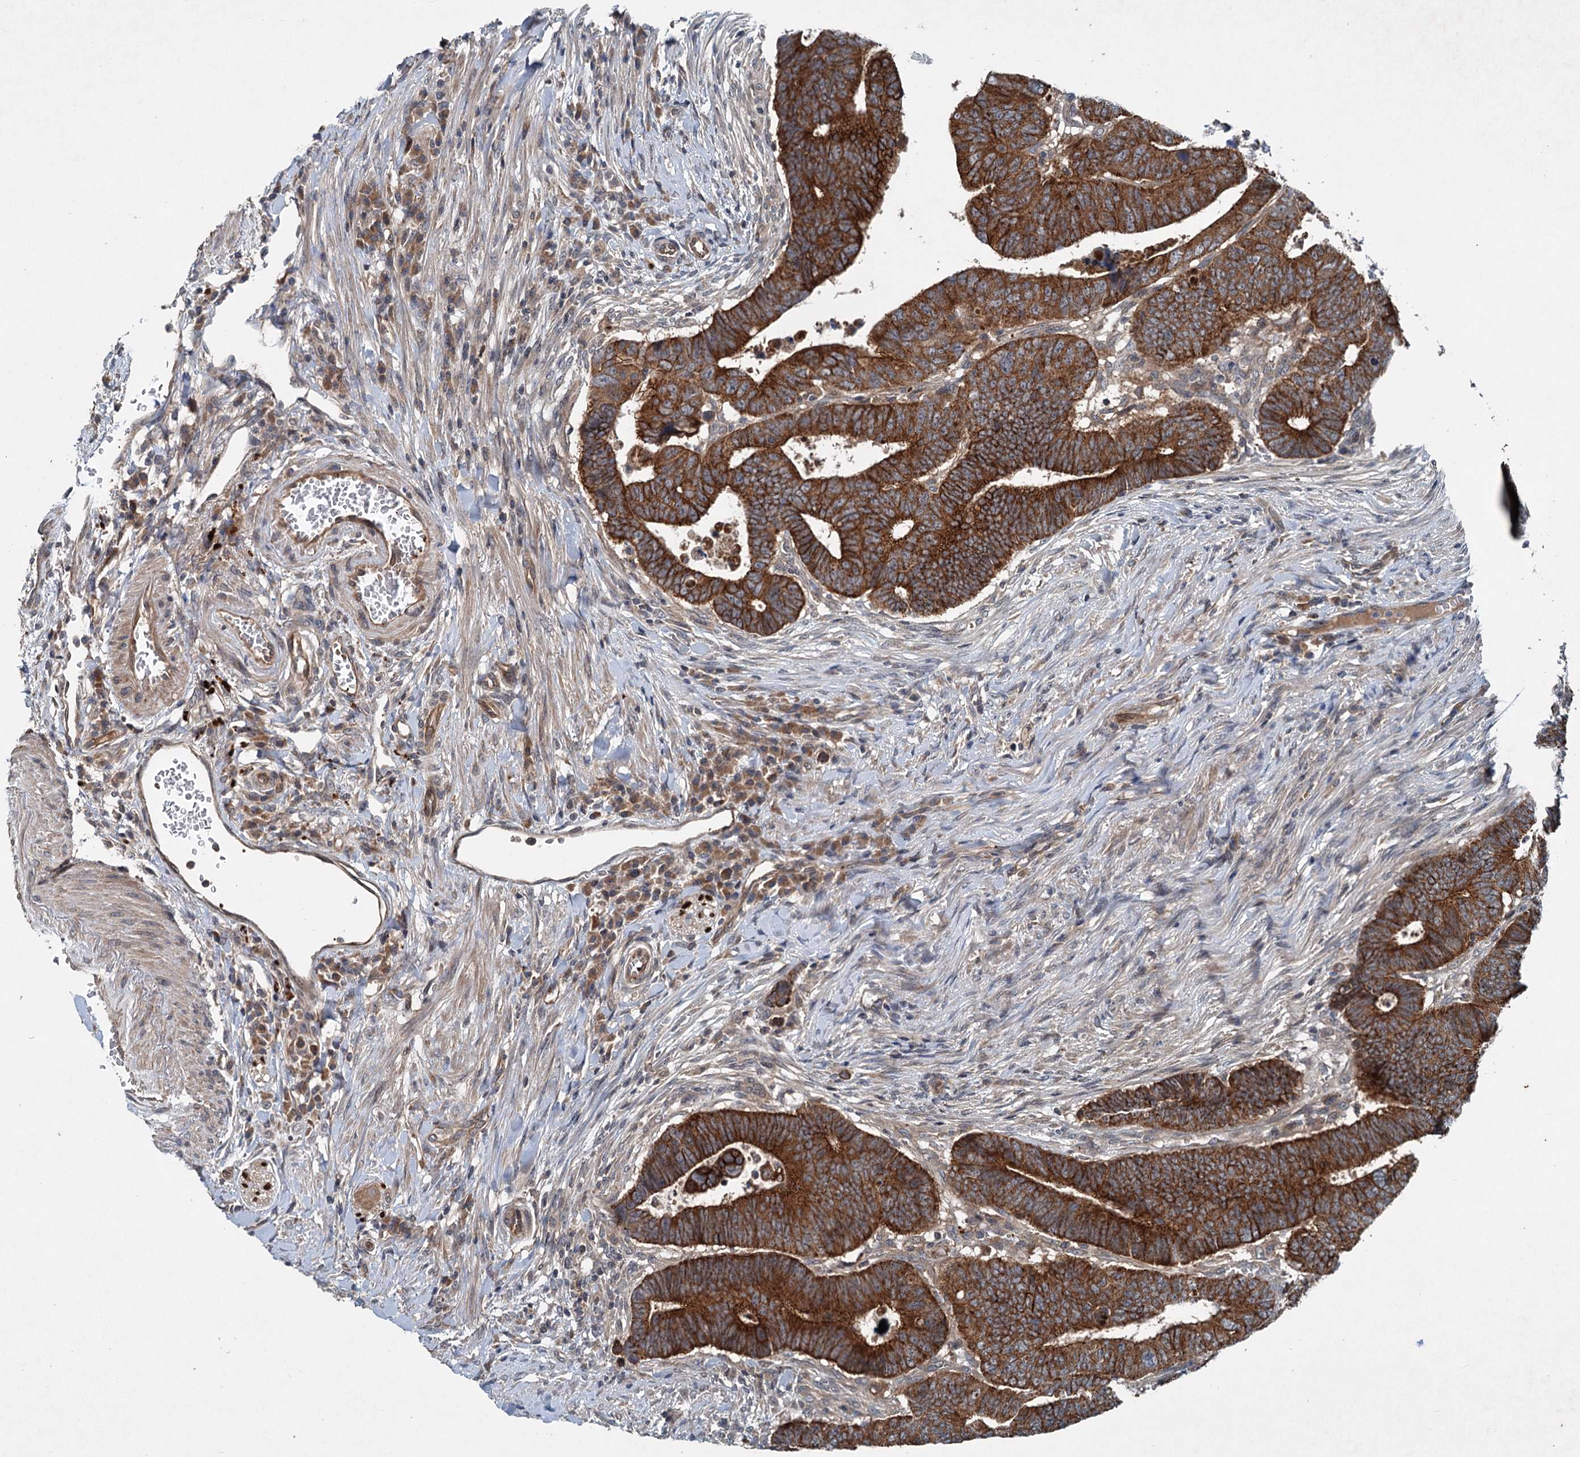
{"staining": {"intensity": "strong", "quantity": ">75%", "location": "cytoplasmic/membranous"}, "tissue": "colorectal cancer", "cell_type": "Tumor cells", "image_type": "cancer", "snomed": [{"axis": "morphology", "description": "Normal tissue, NOS"}, {"axis": "morphology", "description": "Adenocarcinoma, NOS"}, {"axis": "topography", "description": "Rectum"}], "caption": "A micrograph of colorectal cancer stained for a protein reveals strong cytoplasmic/membranous brown staining in tumor cells. Immunohistochemistry stains the protein of interest in brown and the nuclei are stained blue.", "gene": "N4BP2L2", "patient": {"sex": "female", "age": 65}}